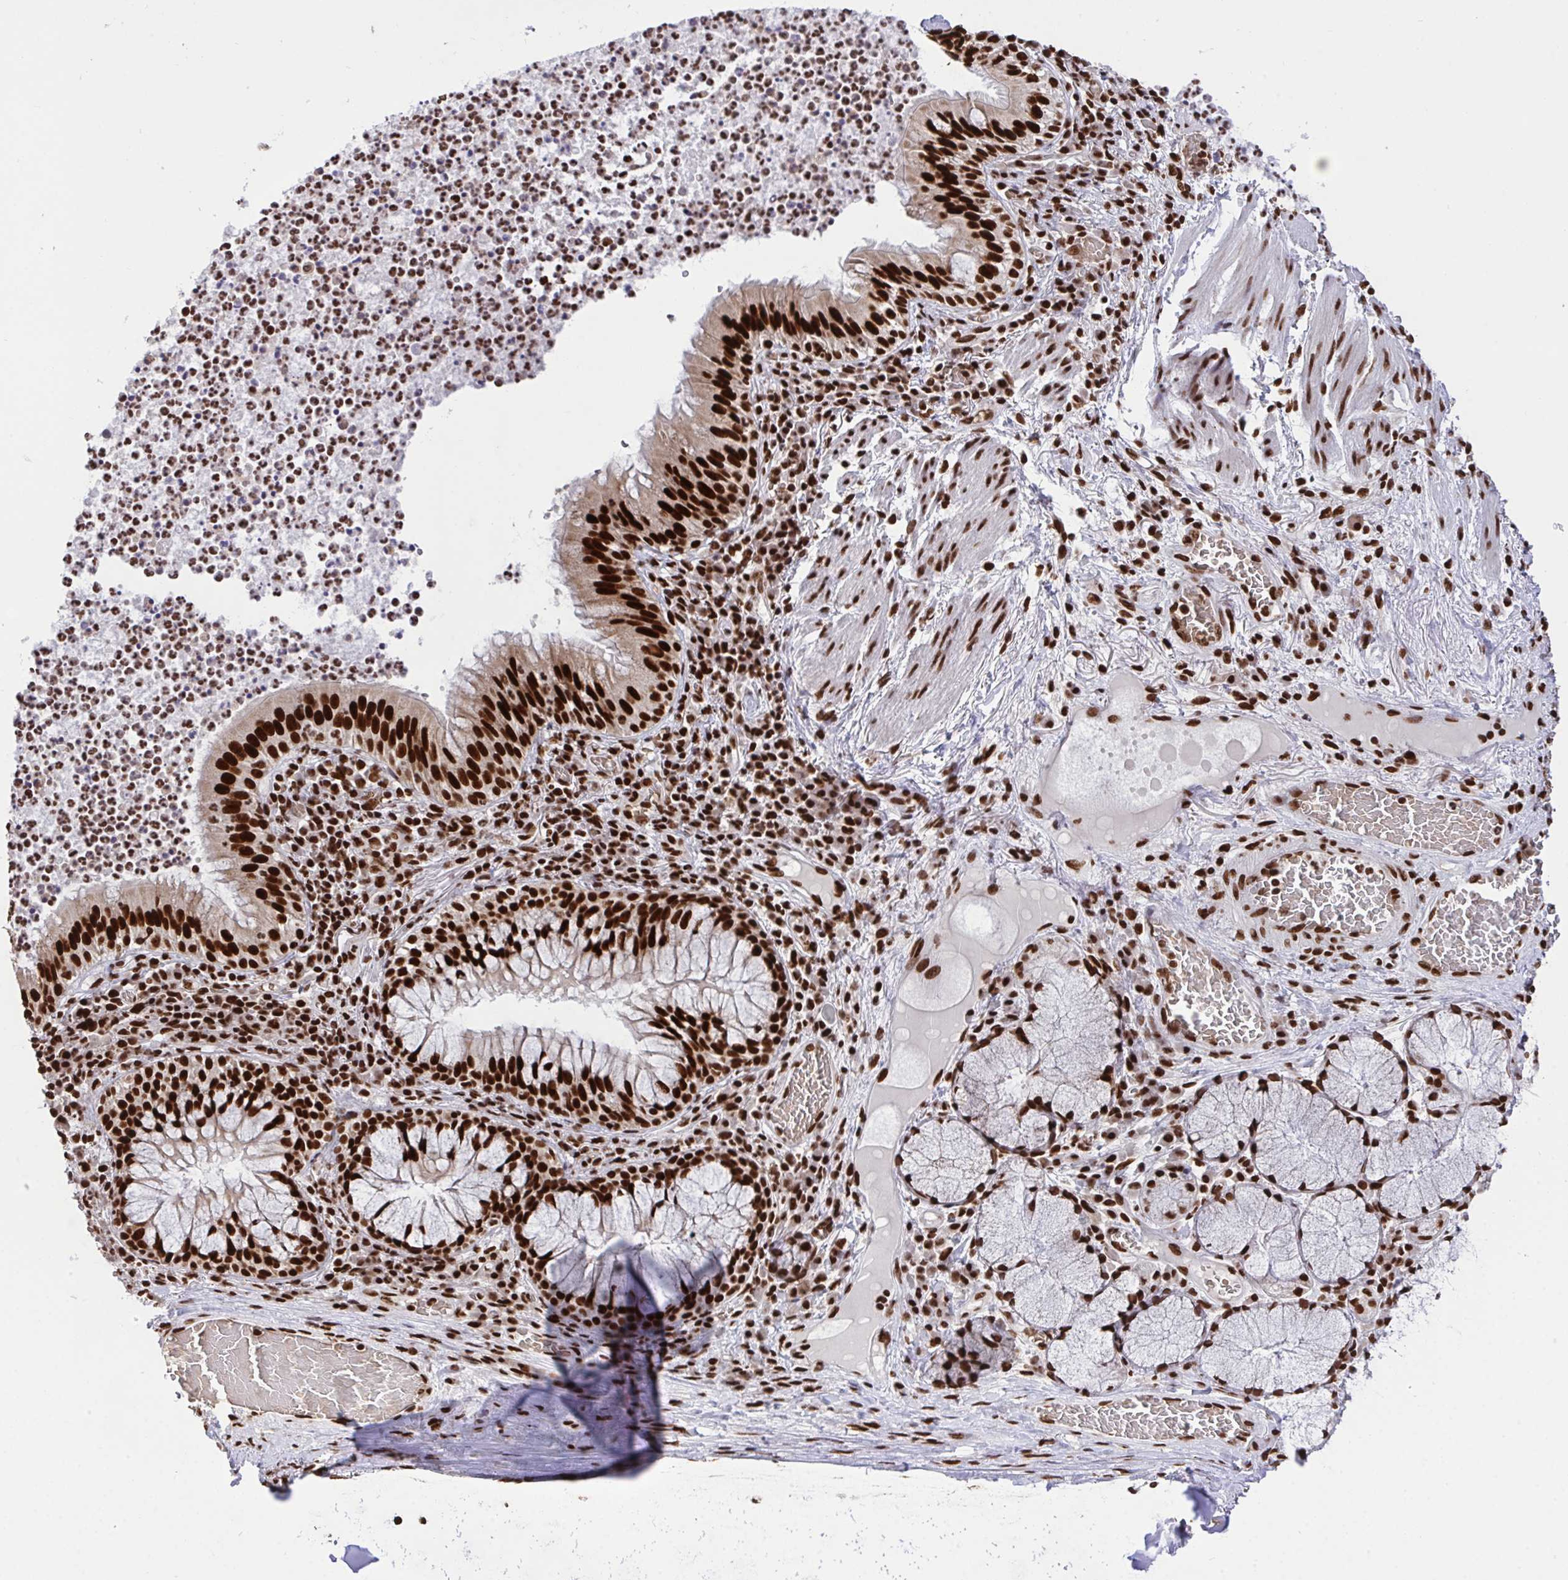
{"staining": {"intensity": "strong", "quantity": ">75%", "location": "nuclear"}, "tissue": "bronchus", "cell_type": "Respiratory epithelial cells", "image_type": "normal", "snomed": [{"axis": "morphology", "description": "Normal tissue, NOS"}, {"axis": "topography", "description": "Lymph node"}, {"axis": "topography", "description": "Bronchus"}], "caption": "High-magnification brightfield microscopy of benign bronchus stained with DAB (3,3'-diaminobenzidine) (brown) and counterstained with hematoxylin (blue). respiratory epithelial cells exhibit strong nuclear expression is seen in about>75% of cells.", "gene": "ENSG00000268083", "patient": {"sex": "male", "age": 56}}